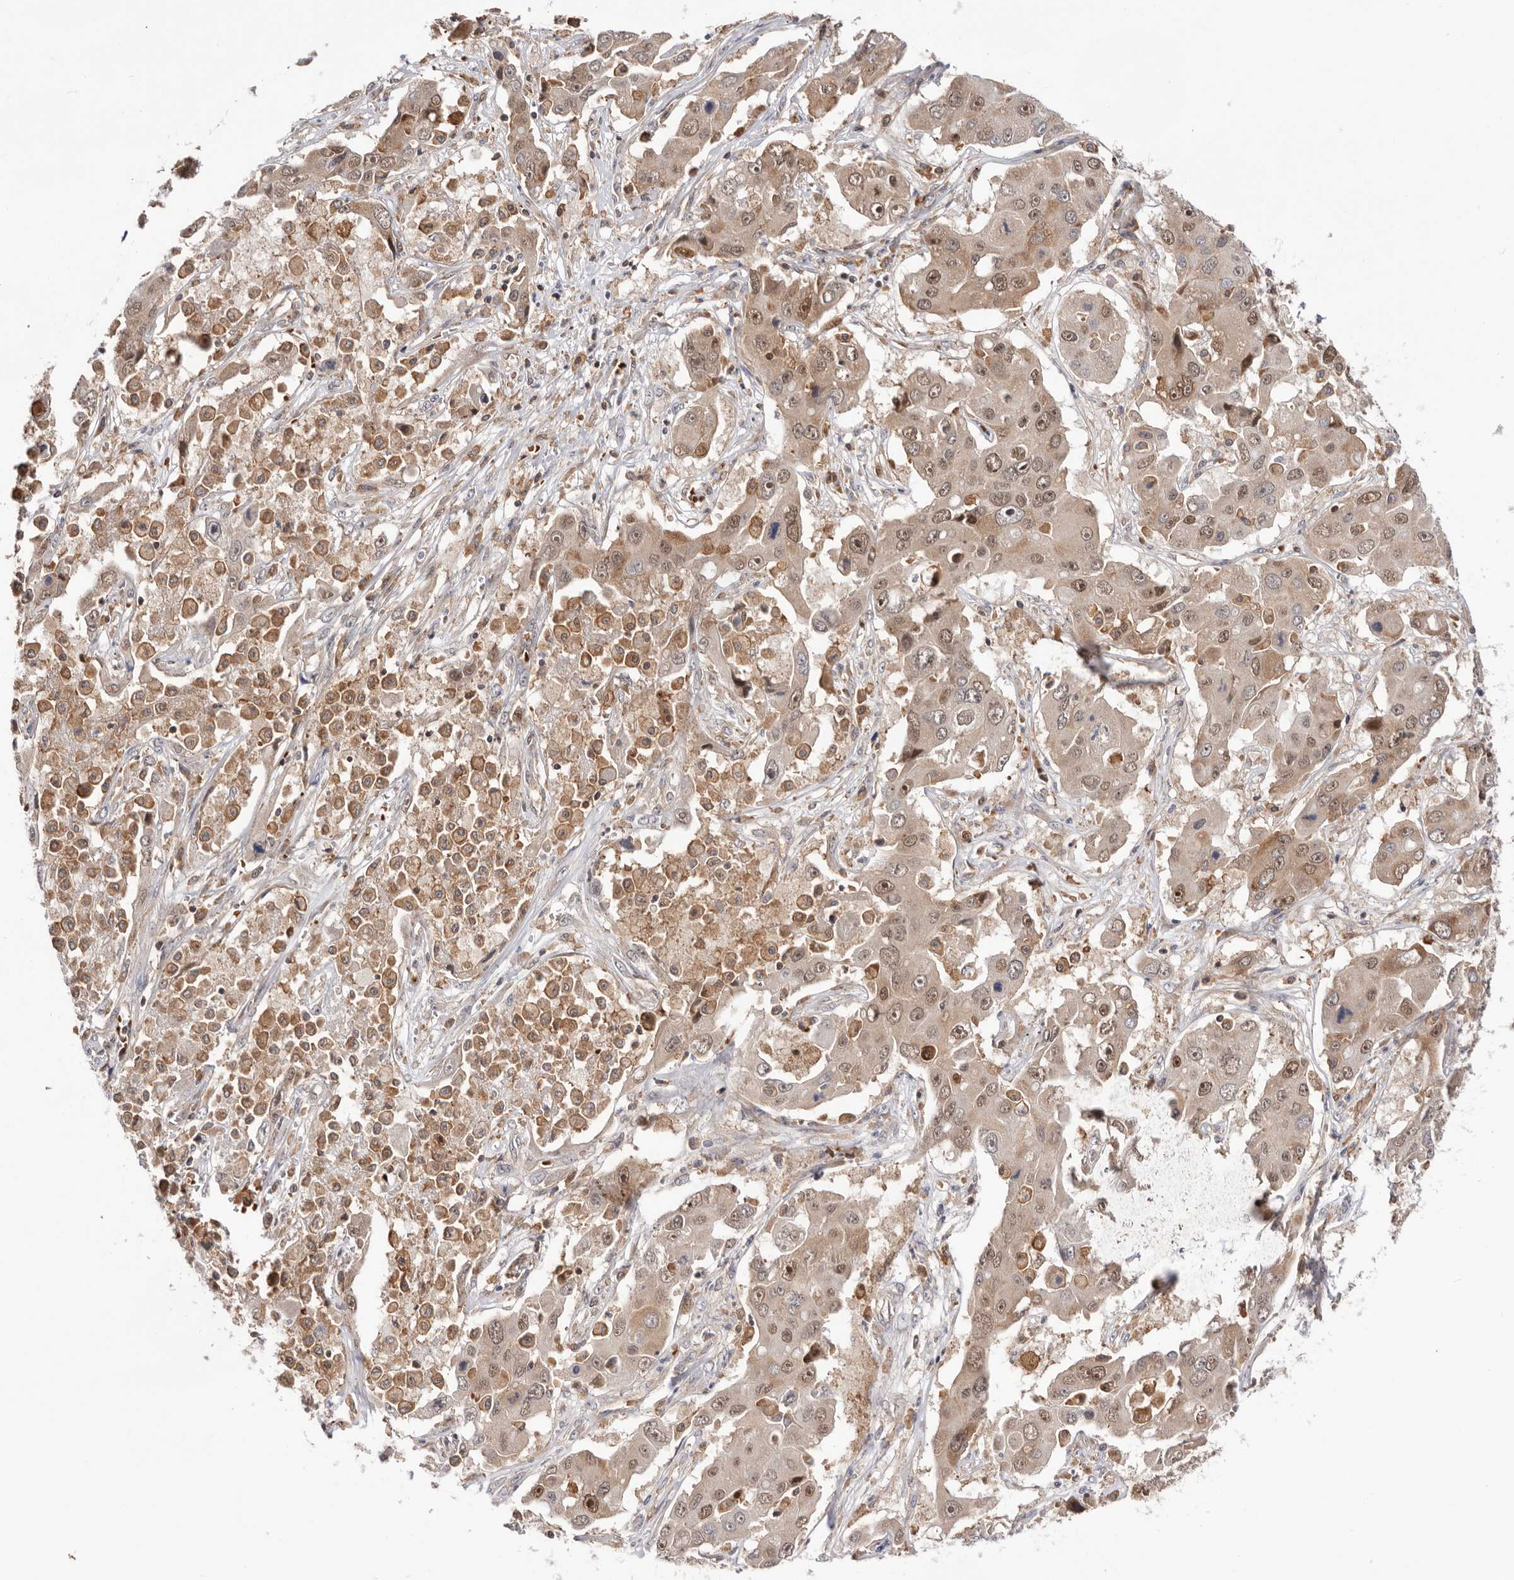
{"staining": {"intensity": "weak", "quantity": ">75%", "location": "cytoplasmic/membranous,nuclear"}, "tissue": "liver cancer", "cell_type": "Tumor cells", "image_type": "cancer", "snomed": [{"axis": "morphology", "description": "Cholangiocarcinoma"}, {"axis": "topography", "description": "Liver"}], "caption": "Immunohistochemistry (IHC) histopathology image of liver cancer stained for a protein (brown), which displays low levels of weak cytoplasmic/membranous and nuclear expression in about >75% of tumor cells.", "gene": "RNF213", "patient": {"sex": "male", "age": 67}}